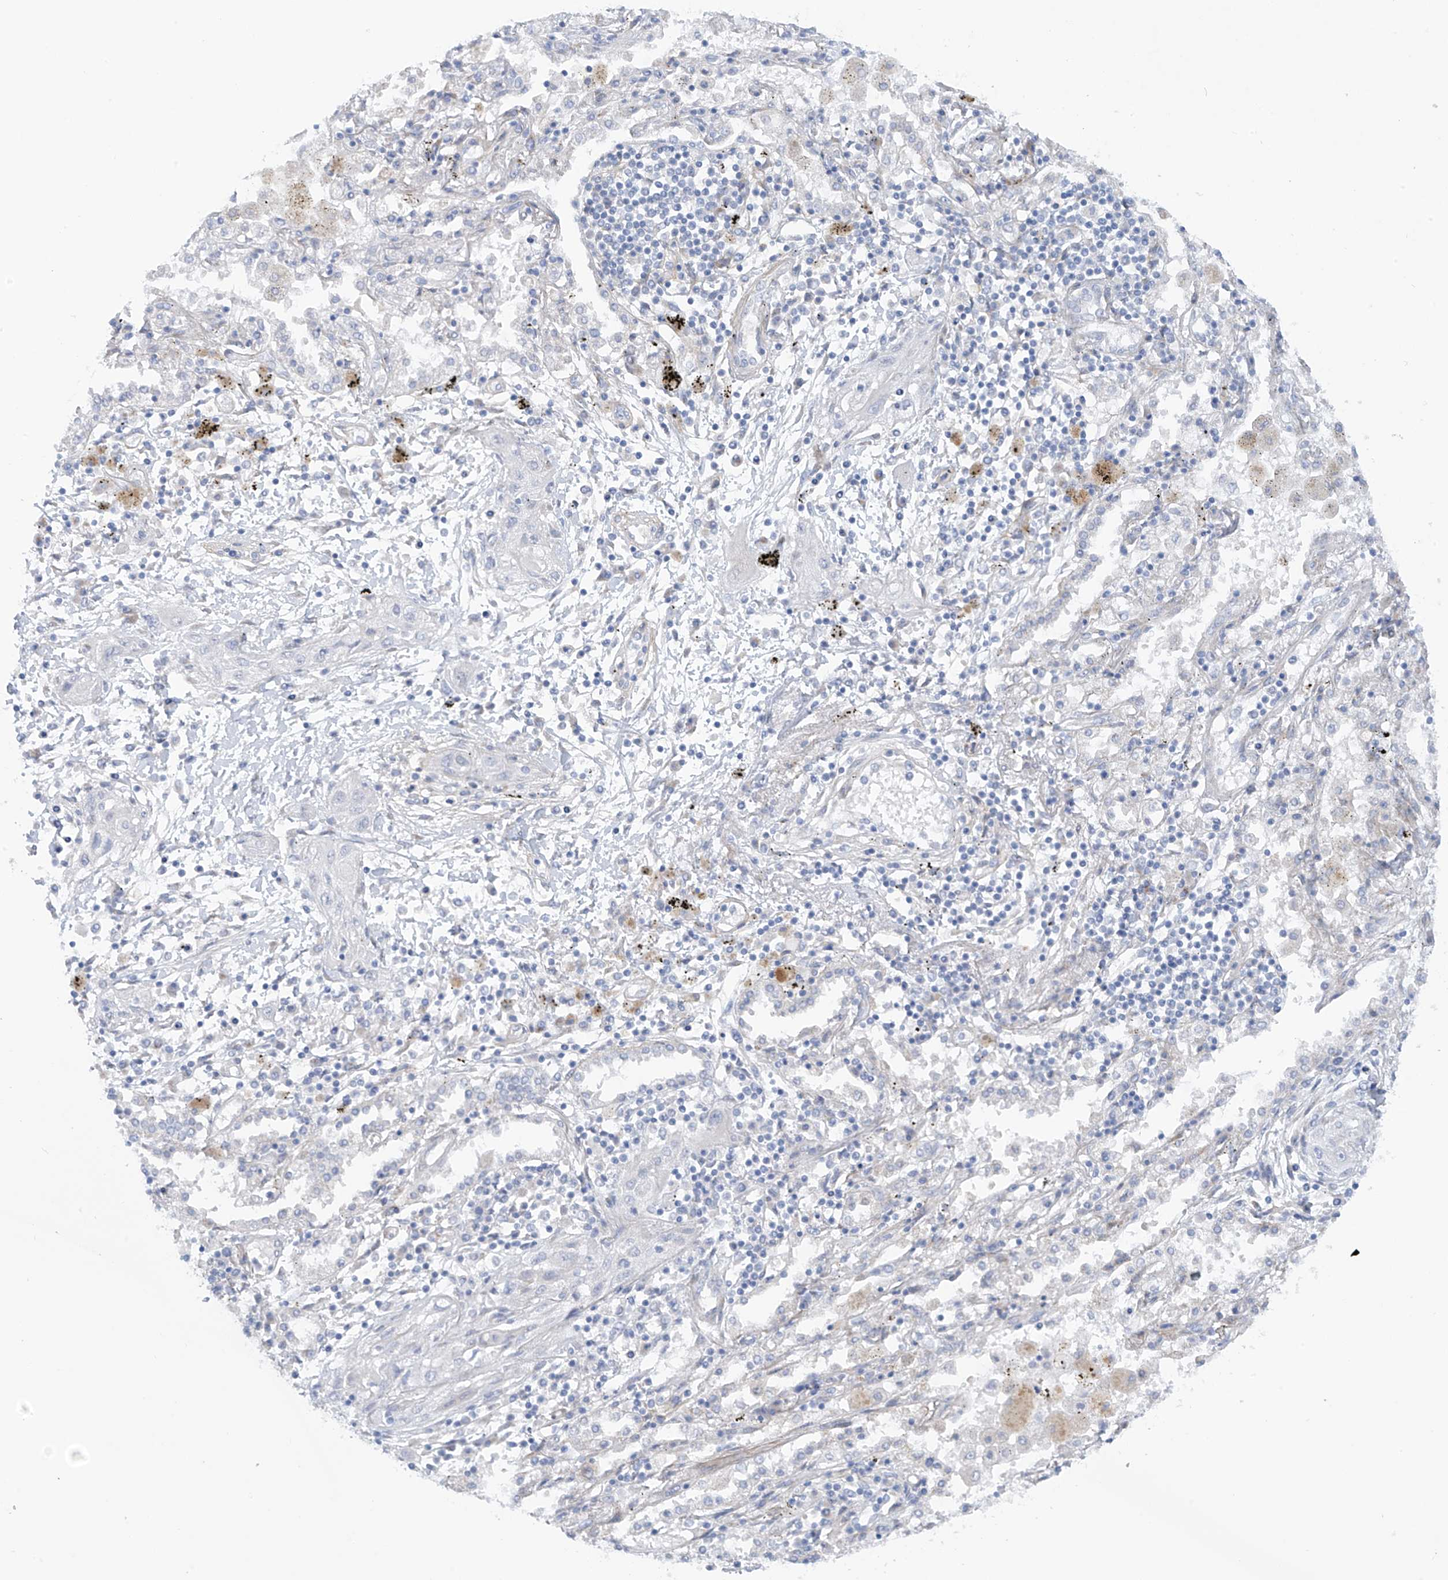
{"staining": {"intensity": "negative", "quantity": "none", "location": "none"}, "tissue": "lung cancer", "cell_type": "Tumor cells", "image_type": "cancer", "snomed": [{"axis": "morphology", "description": "Squamous cell carcinoma, NOS"}, {"axis": "topography", "description": "Lung"}], "caption": "IHC histopathology image of human lung squamous cell carcinoma stained for a protein (brown), which displays no staining in tumor cells.", "gene": "TRMT2B", "patient": {"sex": "female", "age": 47}}